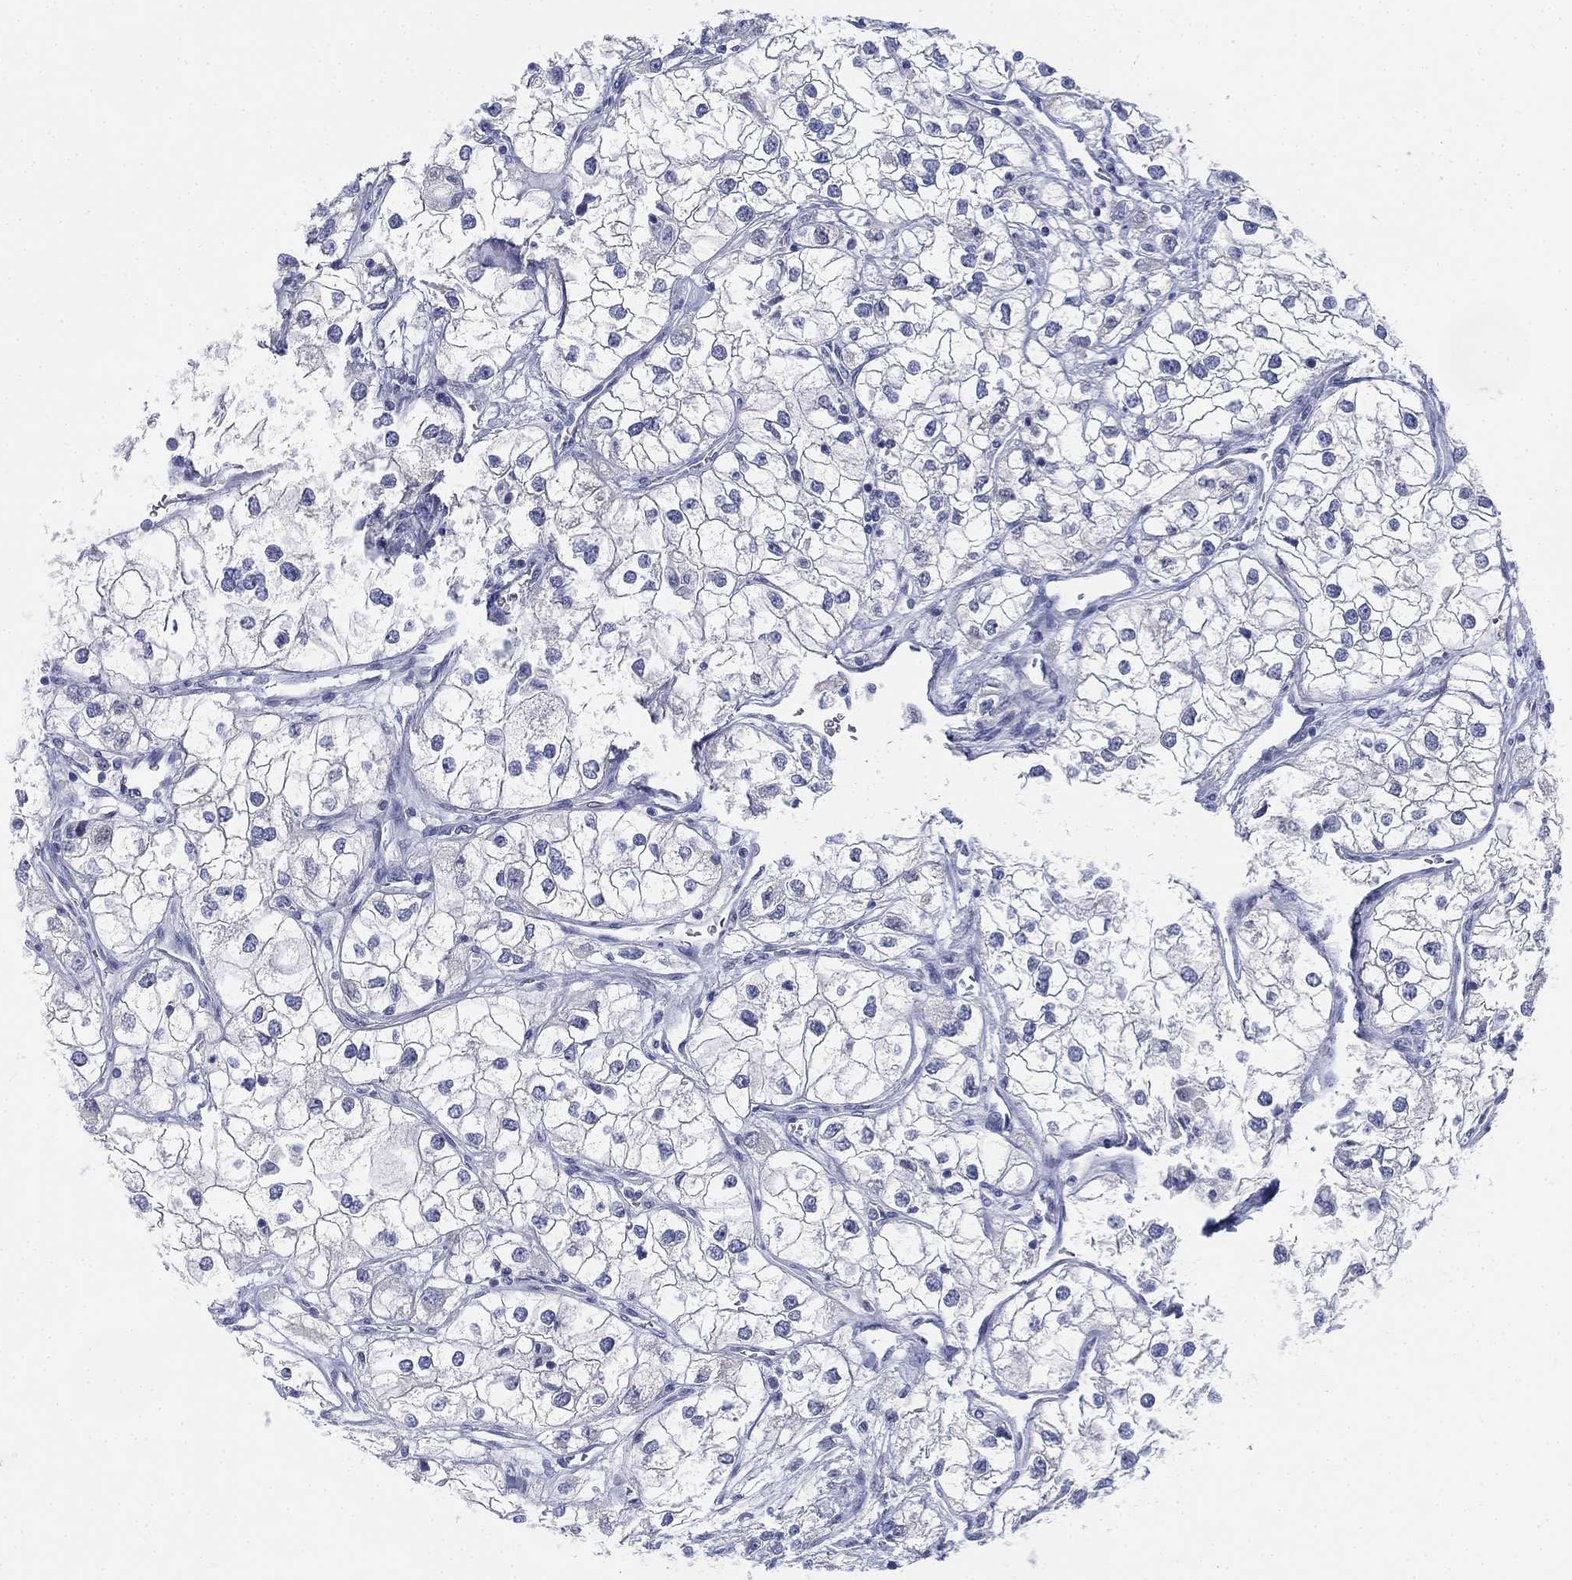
{"staining": {"intensity": "negative", "quantity": "none", "location": "none"}, "tissue": "renal cancer", "cell_type": "Tumor cells", "image_type": "cancer", "snomed": [{"axis": "morphology", "description": "Adenocarcinoma, NOS"}, {"axis": "topography", "description": "Kidney"}], "caption": "A high-resolution photomicrograph shows IHC staining of renal cancer, which shows no significant expression in tumor cells. The staining is performed using DAB (3,3'-diaminobenzidine) brown chromogen with nuclei counter-stained in using hematoxylin.", "gene": "GCNA", "patient": {"sex": "male", "age": 59}}